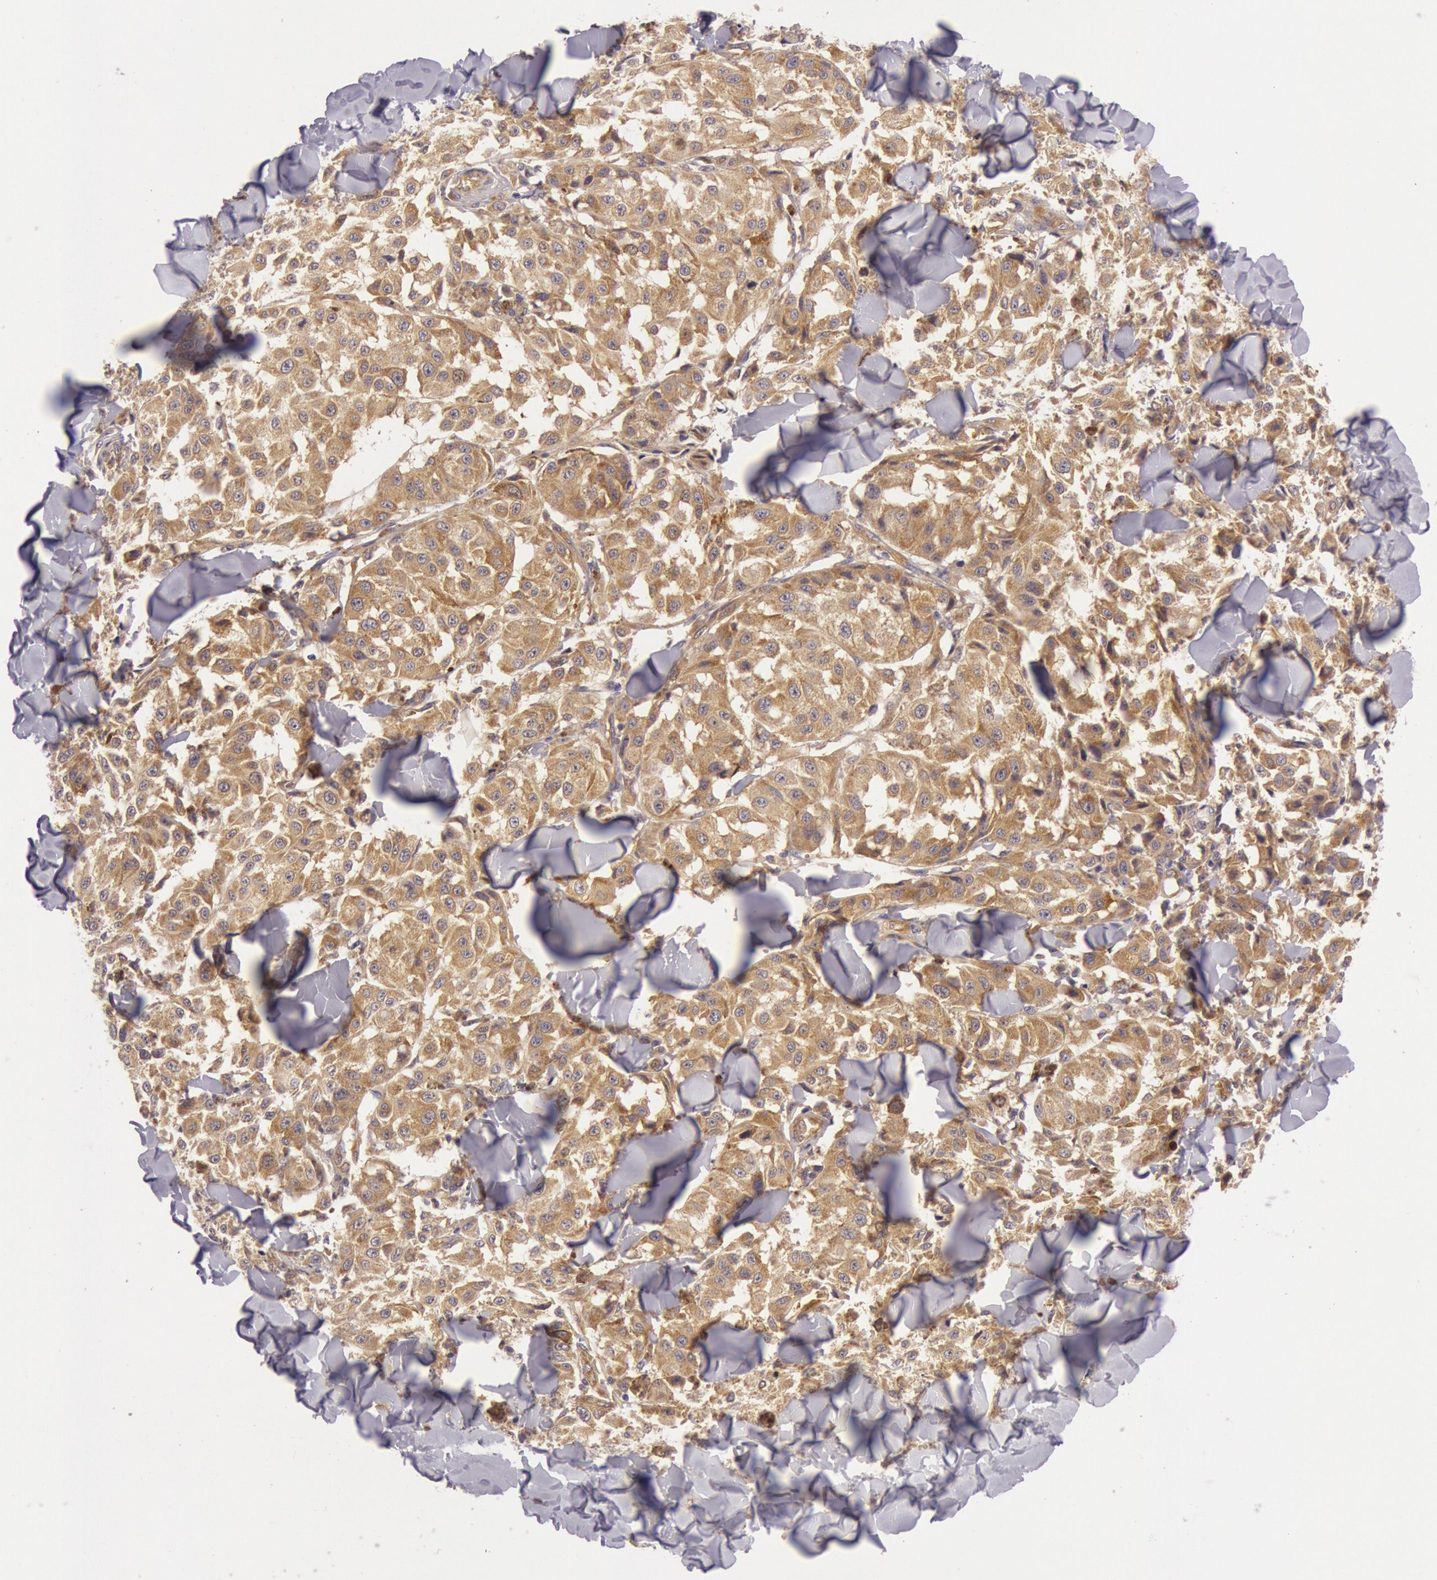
{"staining": {"intensity": "moderate", "quantity": ">75%", "location": "cytoplasmic/membranous"}, "tissue": "melanoma", "cell_type": "Tumor cells", "image_type": "cancer", "snomed": [{"axis": "morphology", "description": "Malignant melanoma, NOS"}, {"axis": "topography", "description": "Skin"}], "caption": "Malignant melanoma stained for a protein (brown) displays moderate cytoplasmic/membranous positive staining in about >75% of tumor cells.", "gene": "CHUK", "patient": {"sex": "female", "age": 64}}